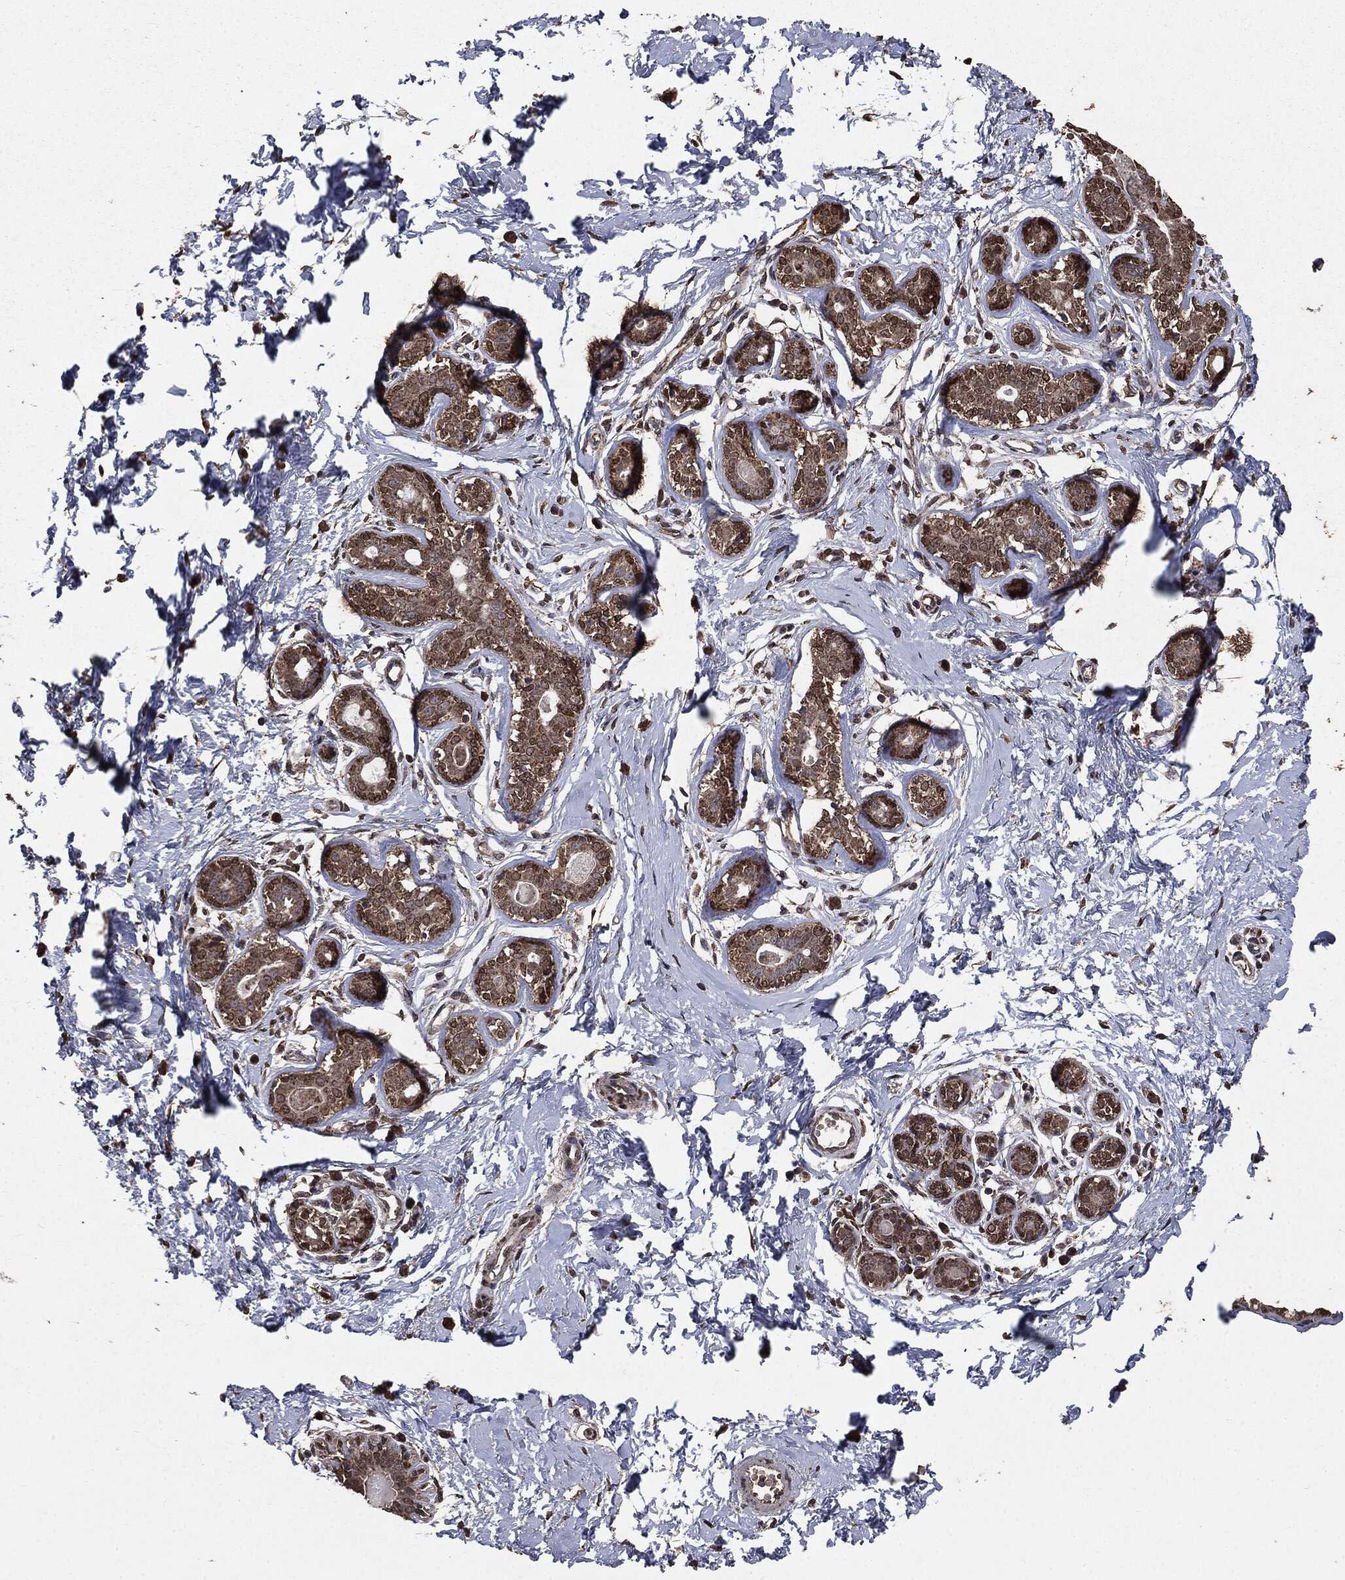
{"staining": {"intensity": "moderate", "quantity": "<25%", "location": "cytoplasmic/membranous,nuclear"}, "tissue": "breast", "cell_type": "Glandular cells", "image_type": "normal", "snomed": [{"axis": "morphology", "description": "Normal tissue, NOS"}, {"axis": "topography", "description": "Breast"}], "caption": "Protein analysis of normal breast shows moderate cytoplasmic/membranous,nuclear positivity in approximately <25% of glandular cells. (DAB (3,3'-diaminobenzidine) = brown stain, brightfield microscopy at high magnification).", "gene": "PPP6R2", "patient": {"sex": "female", "age": 37}}